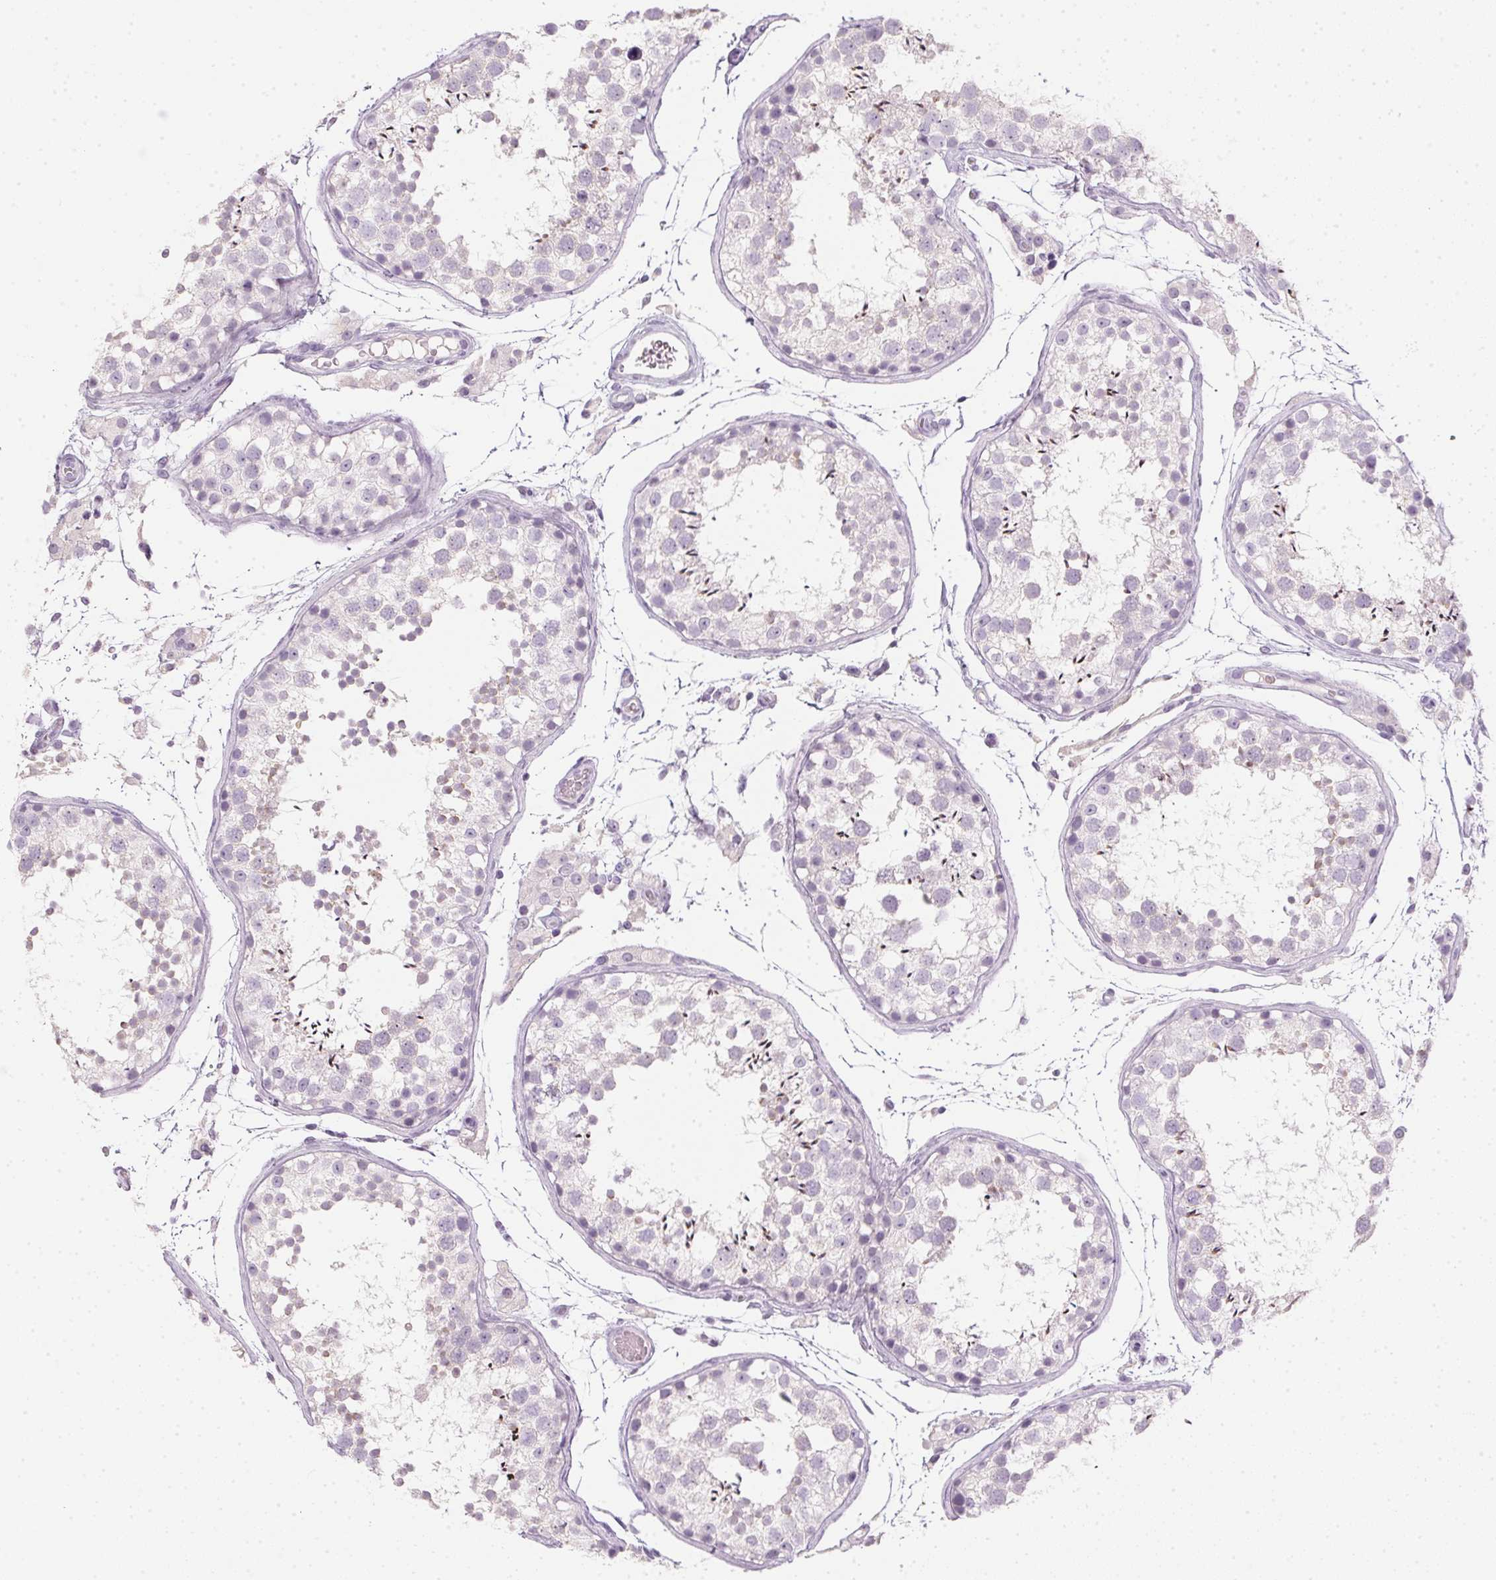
{"staining": {"intensity": "weak", "quantity": "<25%", "location": "cytoplasmic/membranous"}, "tissue": "testis", "cell_type": "Cells in seminiferous ducts", "image_type": "normal", "snomed": [{"axis": "morphology", "description": "Normal tissue, NOS"}, {"axis": "topography", "description": "Testis"}], "caption": "Immunohistochemistry of normal human testis demonstrates no expression in cells in seminiferous ducts. (DAB immunohistochemistry visualized using brightfield microscopy, high magnification).", "gene": "TMEM72", "patient": {"sex": "male", "age": 29}}